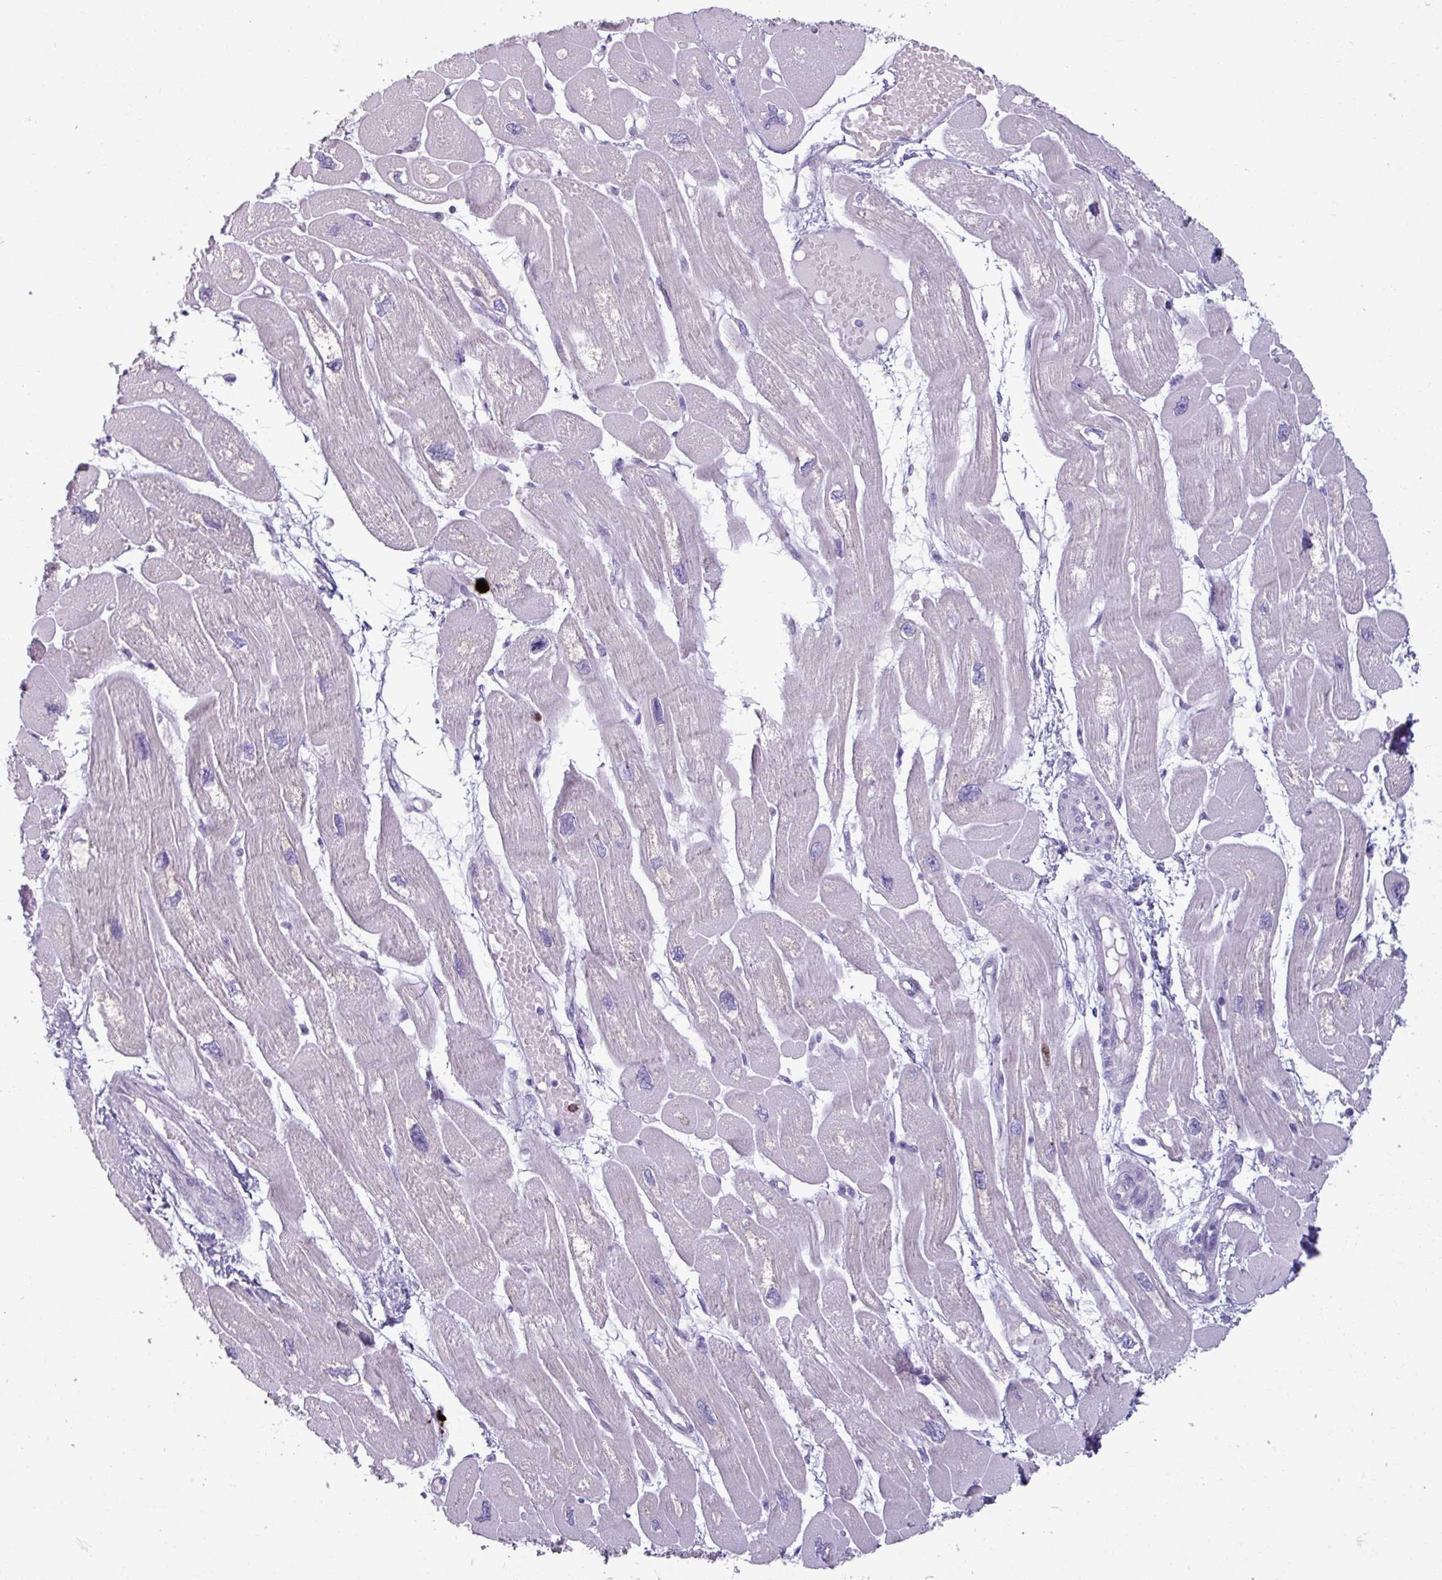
{"staining": {"intensity": "weak", "quantity": "<25%", "location": "cytoplasmic/membranous"}, "tissue": "heart muscle", "cell_type": "Cardiomyocytes", "image_type": "normal", "snomed": [{"axis": "morphology", "description": "Normal tissue, NOS"}, {"axis": "topography", "description": "Heart"}], "caption": "High magnification brightfield microscopy of normal heart muscle stained with DAB (brown) and counterstained with hematoxylin (blue): cardiomyocytes show no significant positivity.", "gene": "TRIM39", "patient": {"sex": "male", "age": 42}}